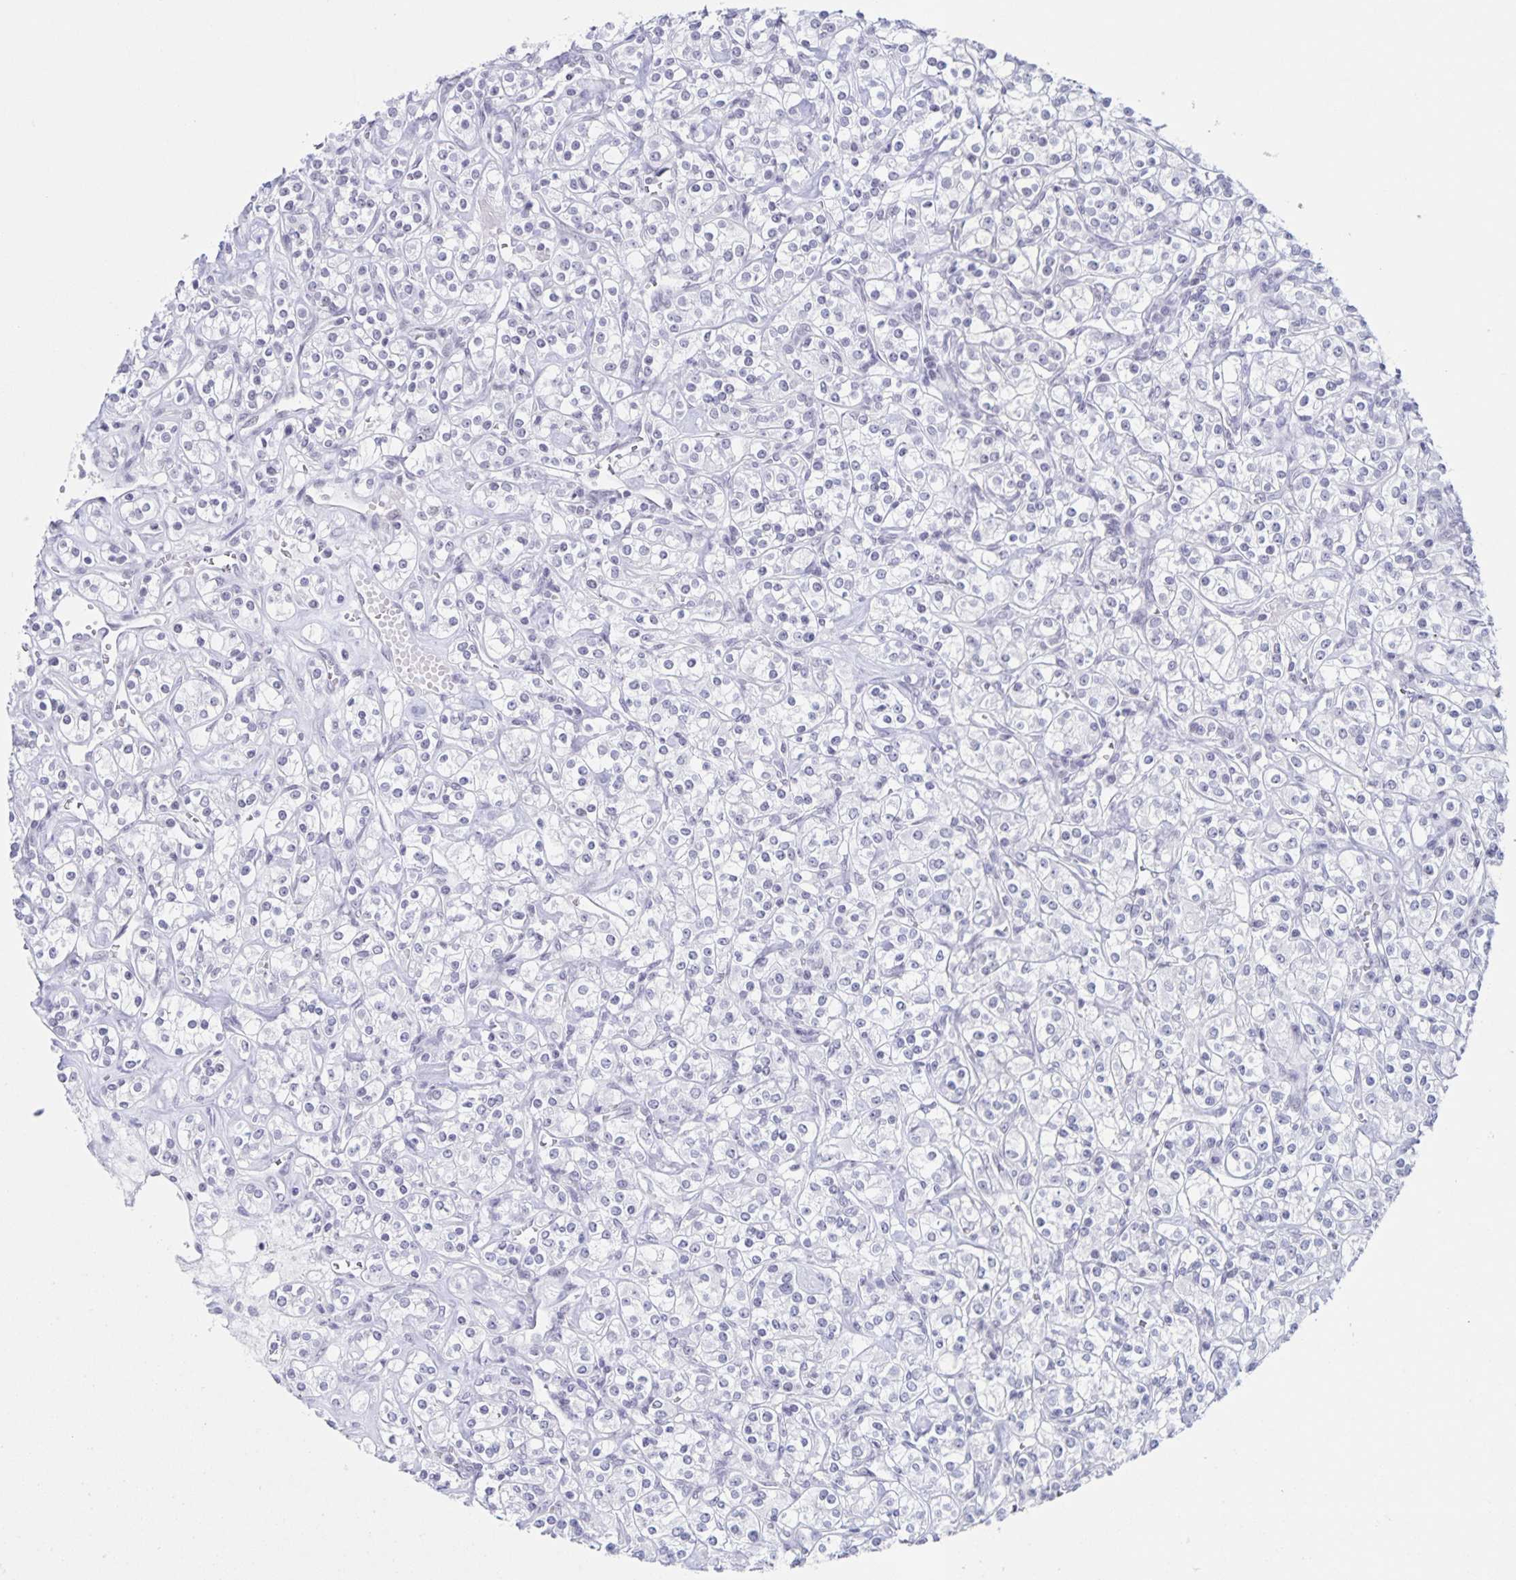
{"staining": {"intensity": "negative", "quantity": "none", "location": "none"}, "tissue": "renal cancer", "cell_type": "Tumor cells", "image_type": "cancer", "snomed": [{"axis": "morphology", "description": "Adenocarcinoma, NOS"}, {"axis": "topography", "description": "Kidney"}], "caption": "Tumor cells show no significant protein staining in renal cancer.", "gene": "LCE6A", "patient": {"sex": "male", "age": 77}}